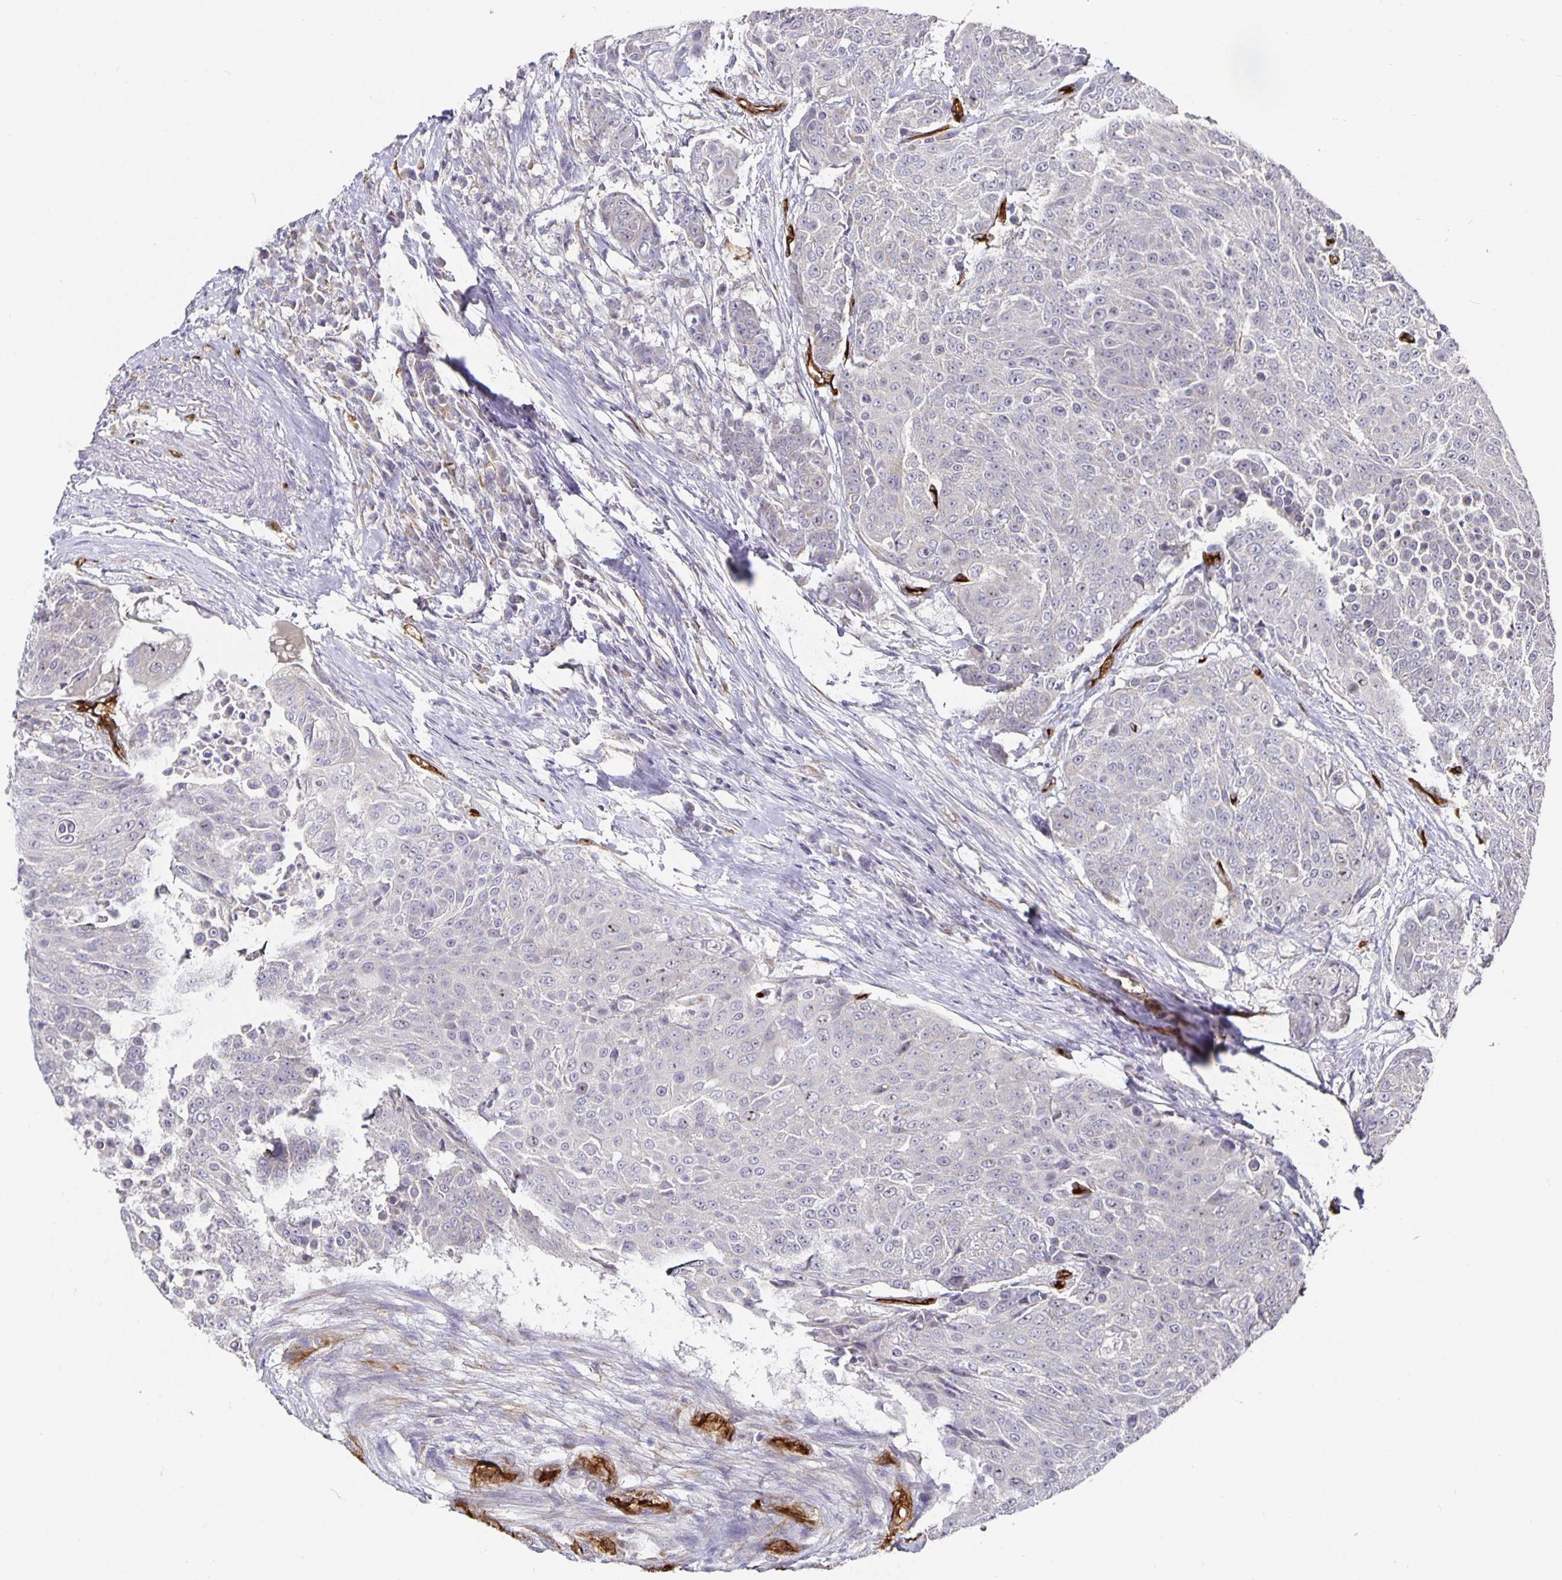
{"staining": {"intensity": "negative", "quantity": "none", "location": "none"}, "tissue": "urothelial cancer", "cell_type": "Tumor cells", "image_type": "cancer", "snomed": [{"axis": "morphology", "description": "Urothelial carcinoma, High grade"}, {"axis": "topography", "description": "Urinary bladder"}], "caption": "This is an immunohistochemistry (IHC) micrograph of urothelial carcinoma (high-grade). There is no staining in tumor cells.", "gene": "PODXL", "patient": {"sex": "female", "age": 63}}